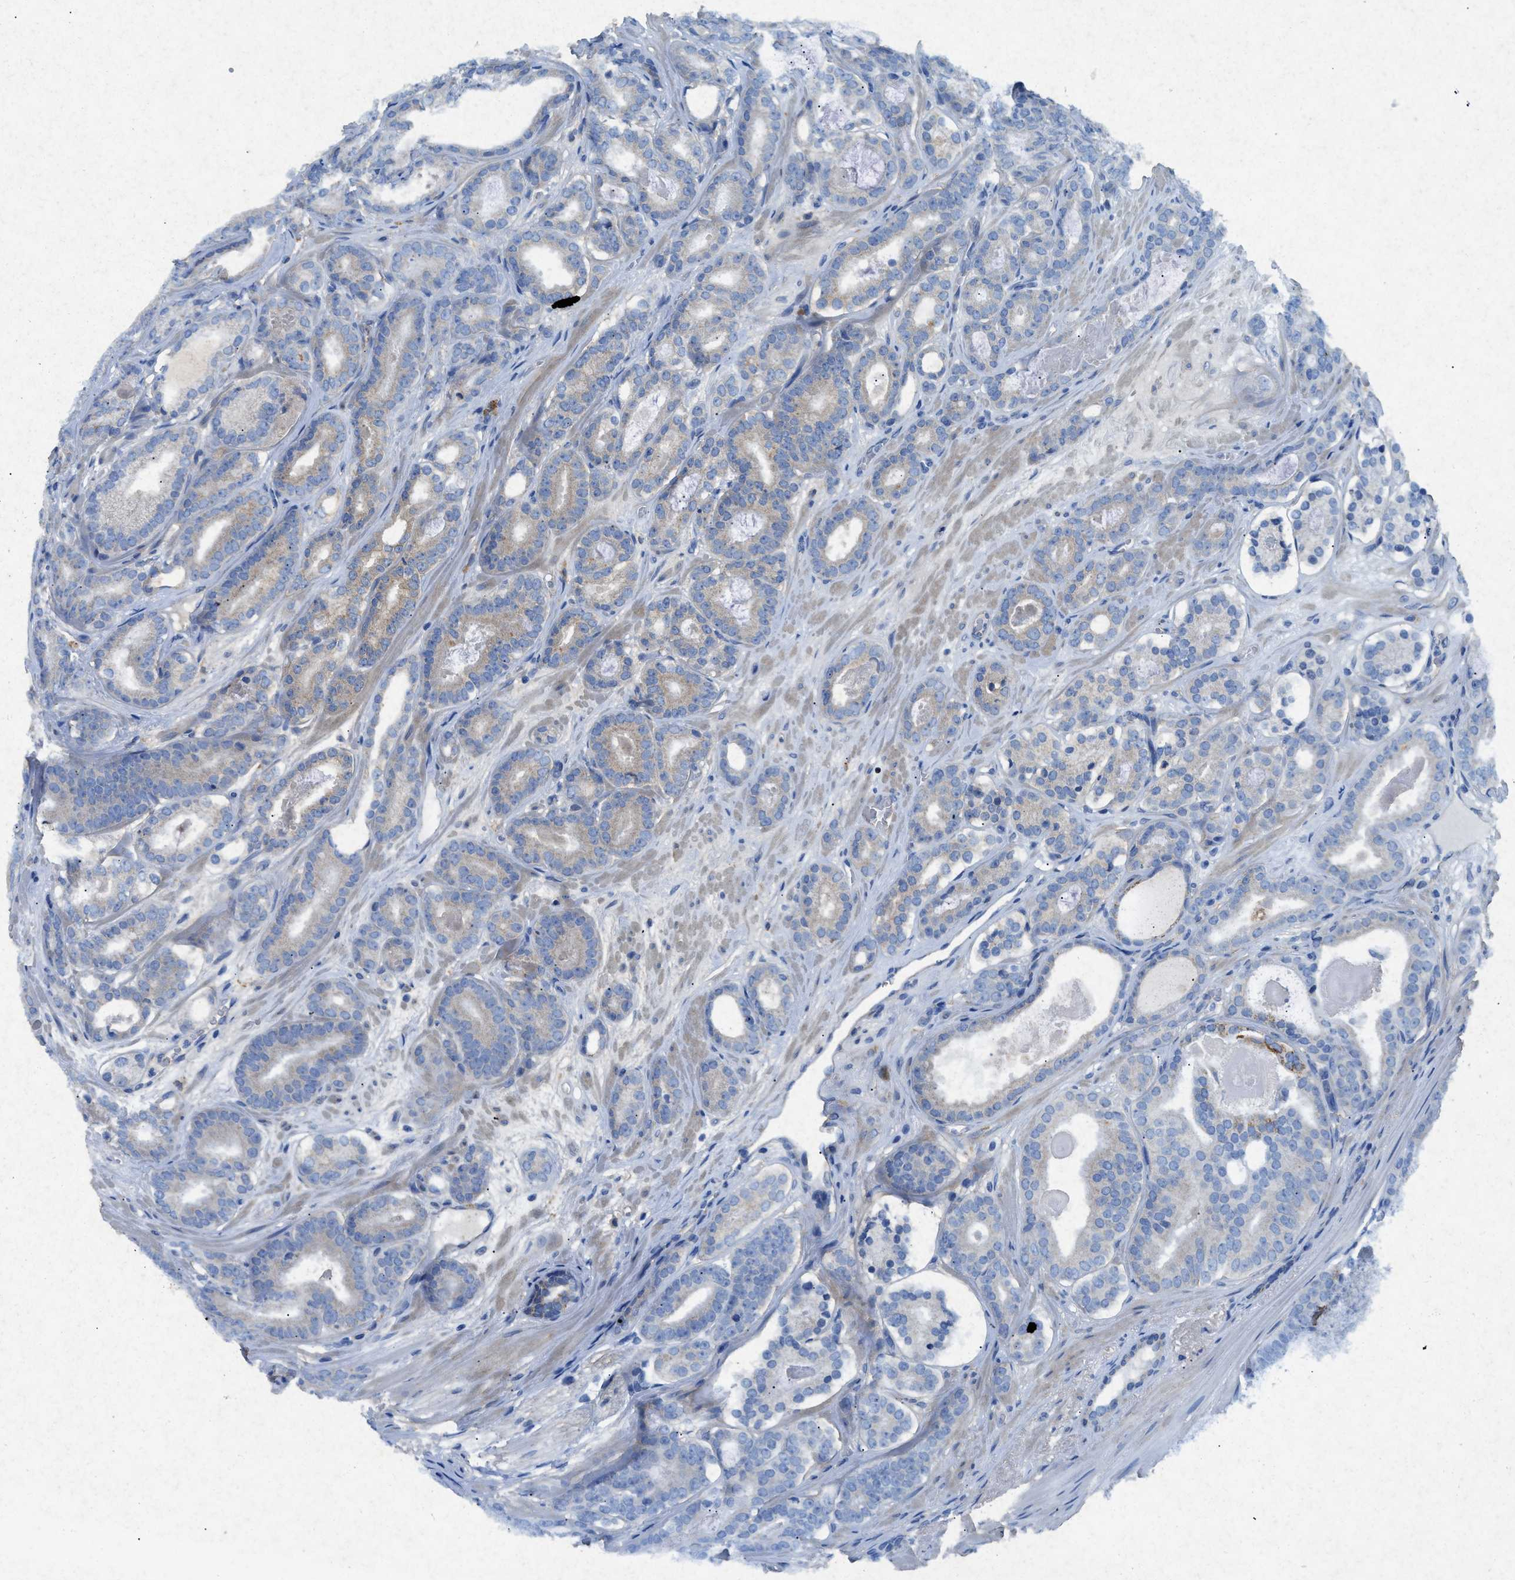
{"staining": {"intensity": "weak", "quantity": "25%-75%", "location": "cytoplasmic/membranous"}, "tissue": "prostate cancer", "cell_type": "Tumor cells", "image_type": "cancer", "snomed": [{"axis": "morphology", "description": "Adenocarcinoma, High grade"}, {"axis": "topography", "description": "Prostate"}], "caption": "A micrograph of prostate cancer stained for a protein shows weak cytoplasmic/membranous brown staining in tumor cells. (DAB (3,3'-diaminobenzidine) IHC, brown staining for protein, blue staining for nuclei).", "gene": "CDK15", "patient": {"sex": "male", "age": 60}}